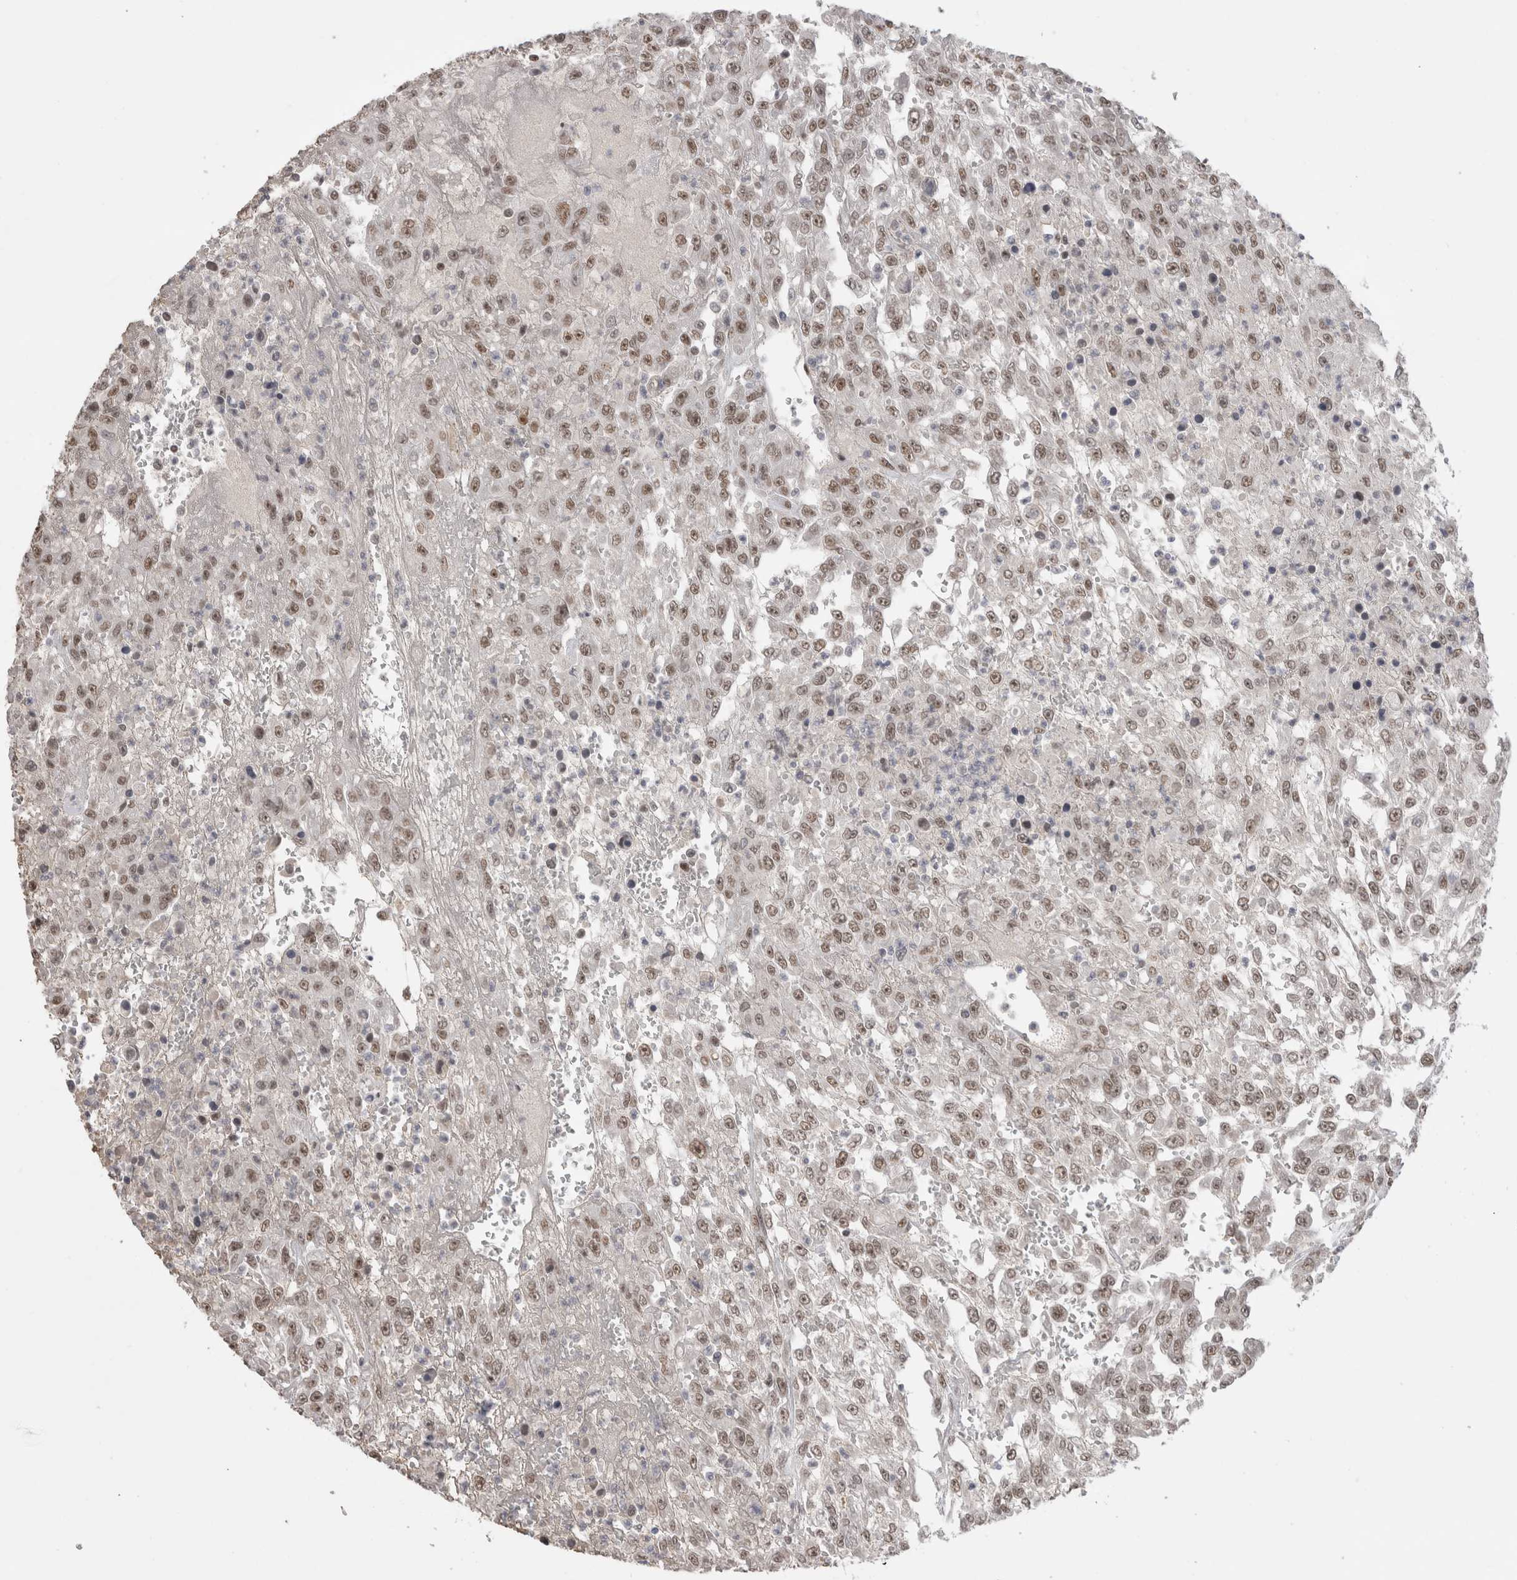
{"staining": {"intensity": "moderate", "quantity": ">75%", "location": "nuclear"}, "tissue": "urothelial cancer", "cell_type": "Tumor cells", "image_type": "cancer", "snomed": [{"axis": "morphology", "description": "Urothelial carcinoma, High grade"}, {"axis": "topography", "description": "Urinary bladder"}], "caption": "Urothelial carcinoma (high-grade) stained with immunohistochemistry (IHC) displays moderate nuclear expression in approximately >75% of tumor cells. (Brightfield microscopy of DAB IHC at high magnification).", "gene": "DAXX", "patient": {"sex": "male", "age": 46}}